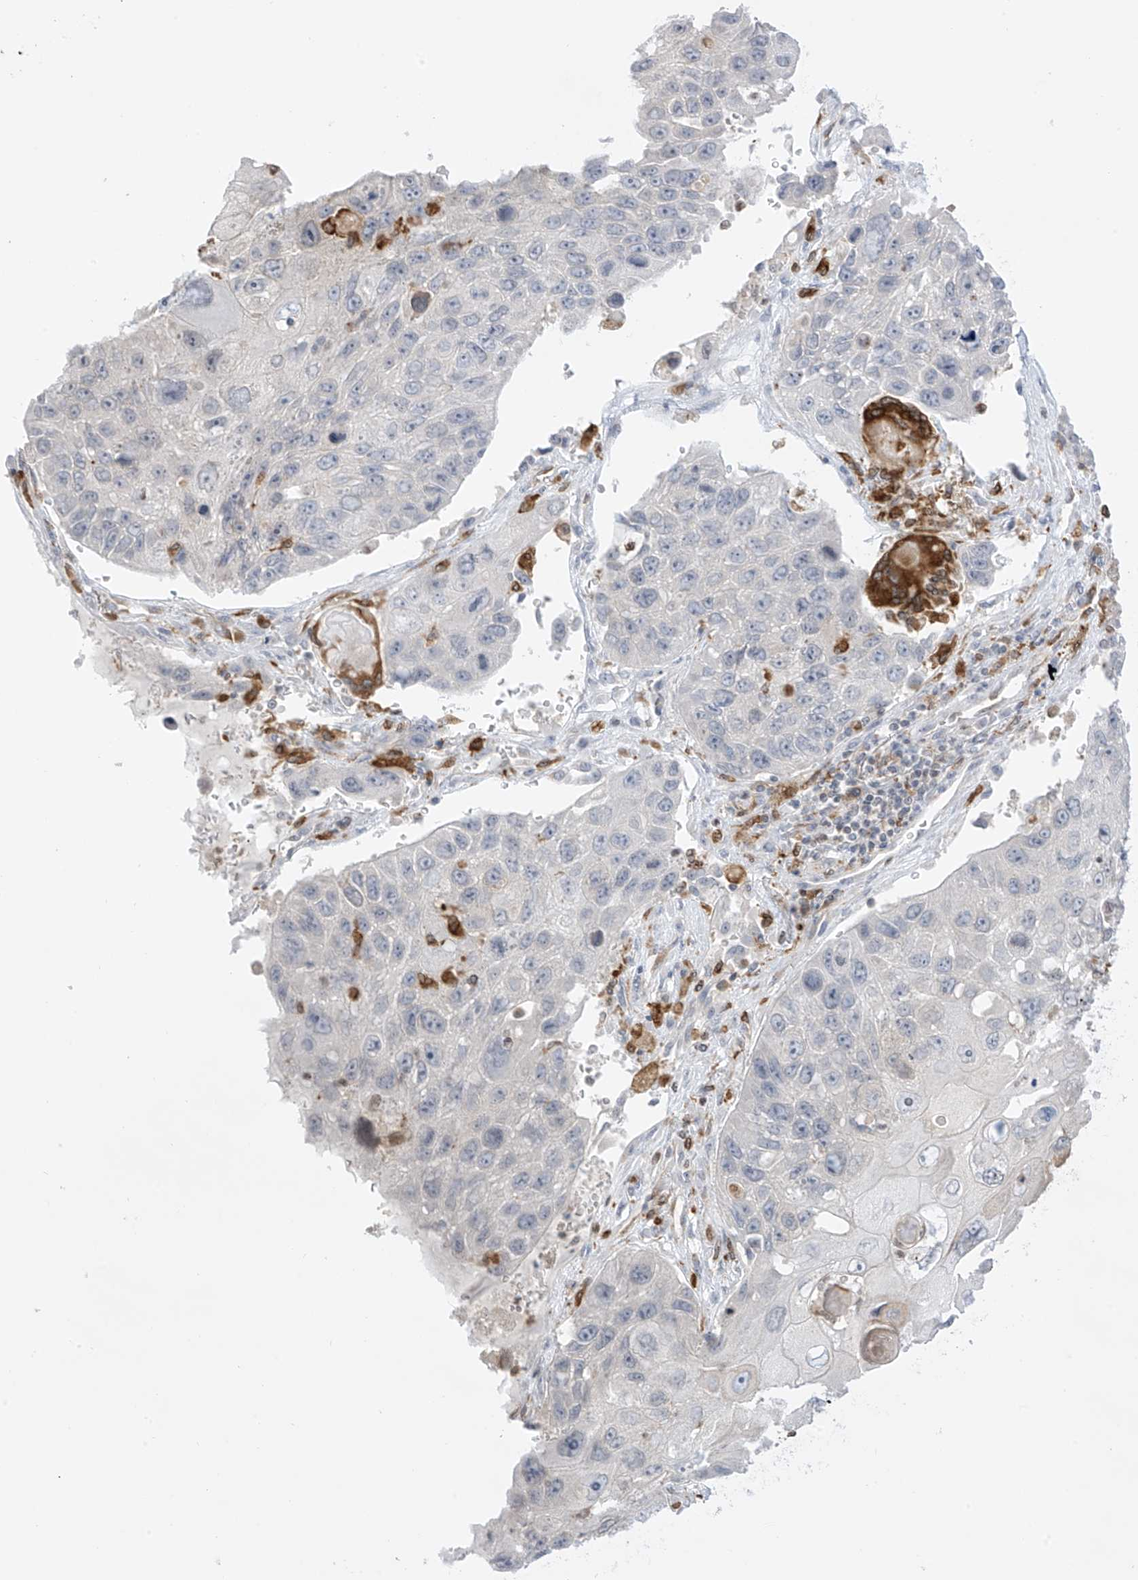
{"staining": {"intensity": "negative", "quantity": "none", "location": "none"}, "tissue": "lung cancer", "cell_type": "Tumor cells", "image_type": "cancer", "snomed": [{"axis": "morphology", "description": "Squamous cell carcinoma, NOS"}, {"axis": "topography", "description": "Lung"}], "caption": "Tumor cells are negative for protein expression in human lung cancer (squamous cell carcinoma).", "gene": "TBXAS1", "patient": {"sex": "male", "age": 61}}